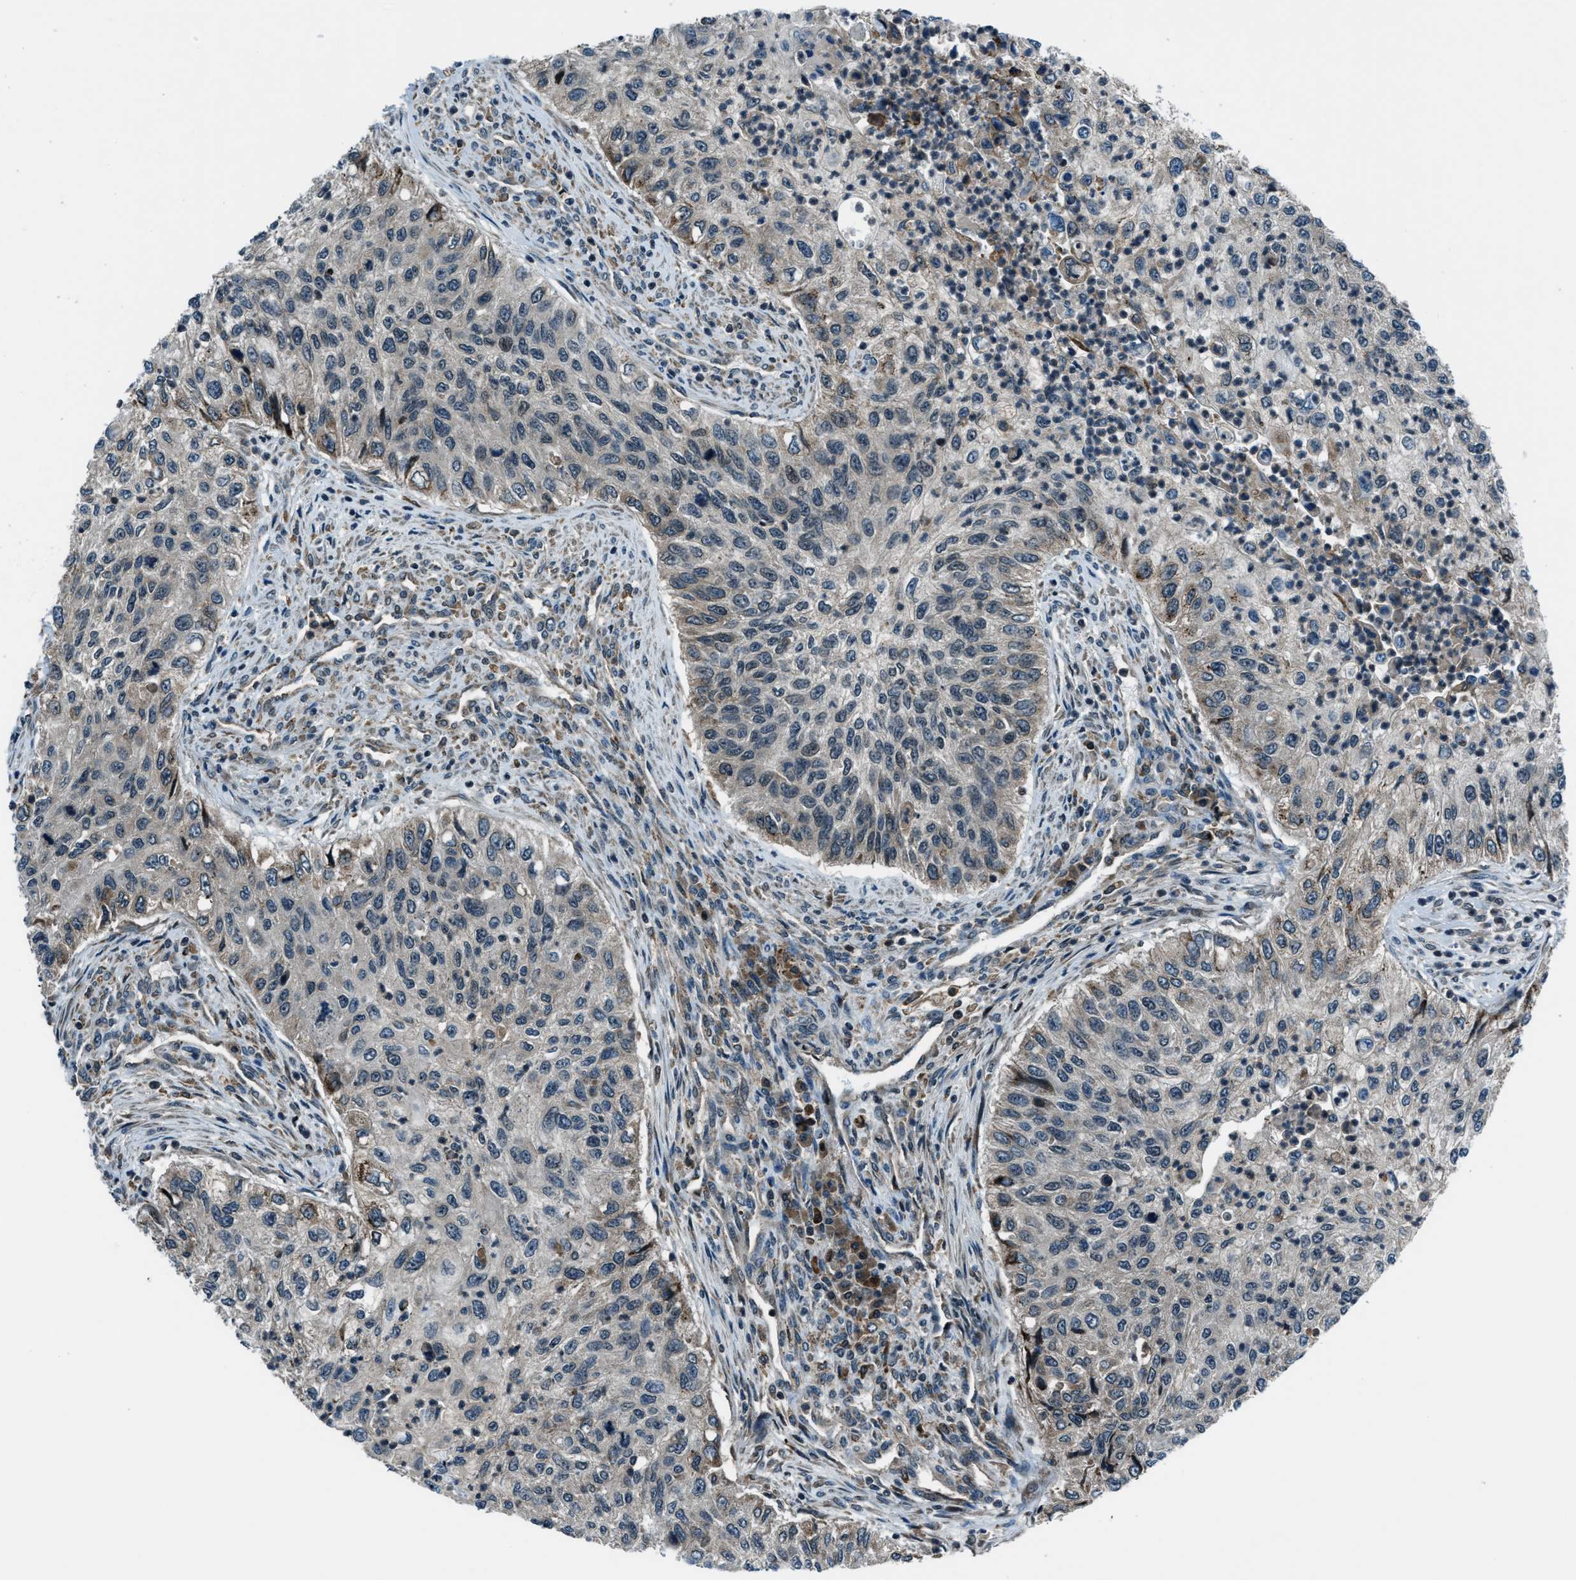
{"staining": {"intensity": "moderate", "quantity": "<25%", "location": "cytoplasmic/membranous,nuclear"}, "tissue": "urothelial cancer", "cell_type": "Tumor cells", "image_type": "cancer", "snomed": [{"axis": "morphology", "description": "Urothelial carcinoma, High grade"}, {"axis": "topography", "description": "Urinary bladder"}], "caption": "Human high-grade urothelial carcinoma stained with a protein marker displays moderate staining in tumor cells.", "gene": "ACTL9", "patient": {"sex": "female", "age": 60}}